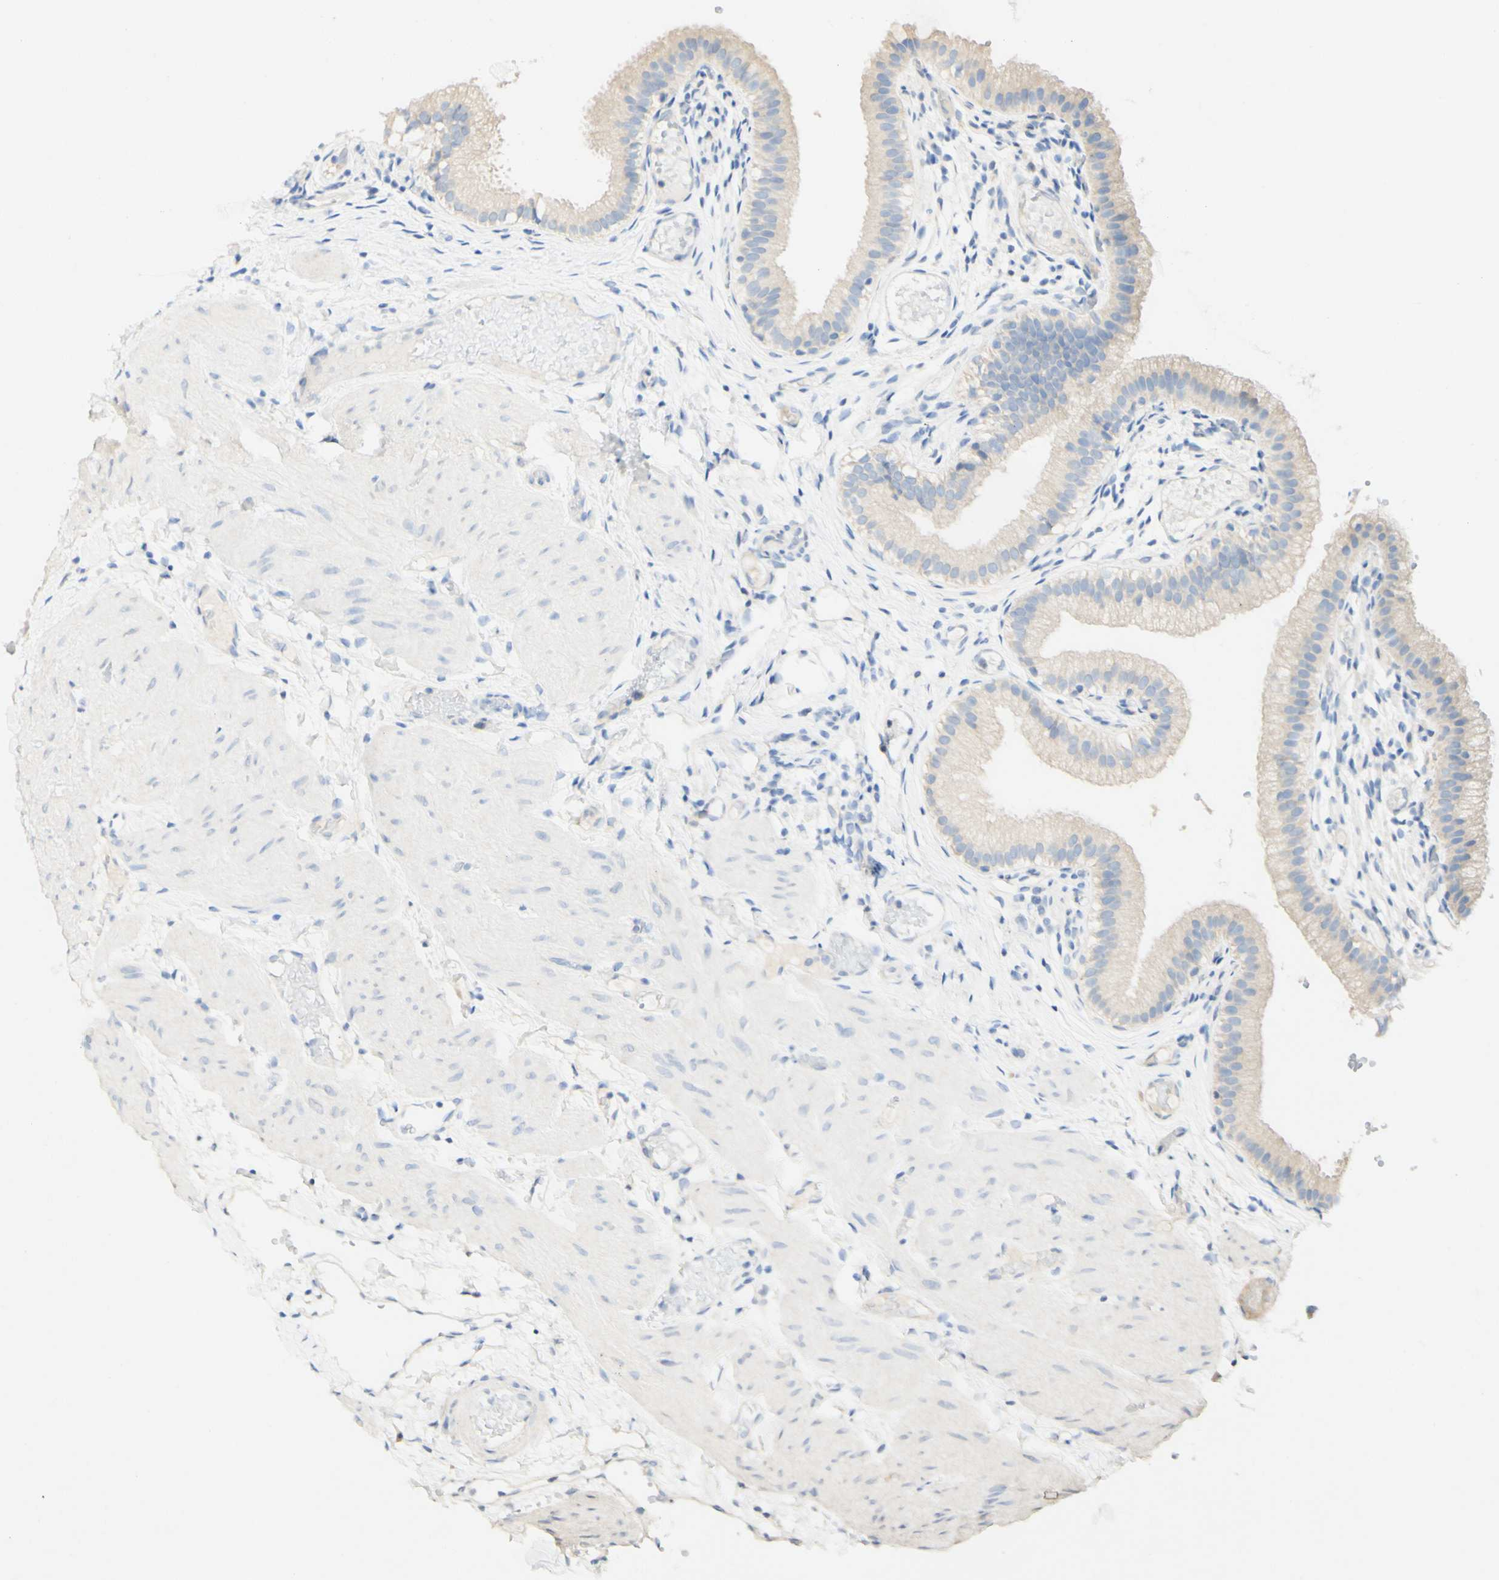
{"staining": {"intensity": "weak", "quantity": "25%-75%", "location": "cytoplasmic/membranous"}, "tissue": "gallbladder", "cell_type": "Glandular cells", "image_type": "normal", "snomed": [{"axis": "morphology", "description": "Normal tissue, NOS"}, {"axis": "topography", "description": "Gallbladder"}], "caption": "Weak cytoplasmic/membranous staining is identified in about 25%-75% of glandular cells in normal gallbladder.", "gene": "FGF4", "patient": {"sex": "female", "age": 26}}